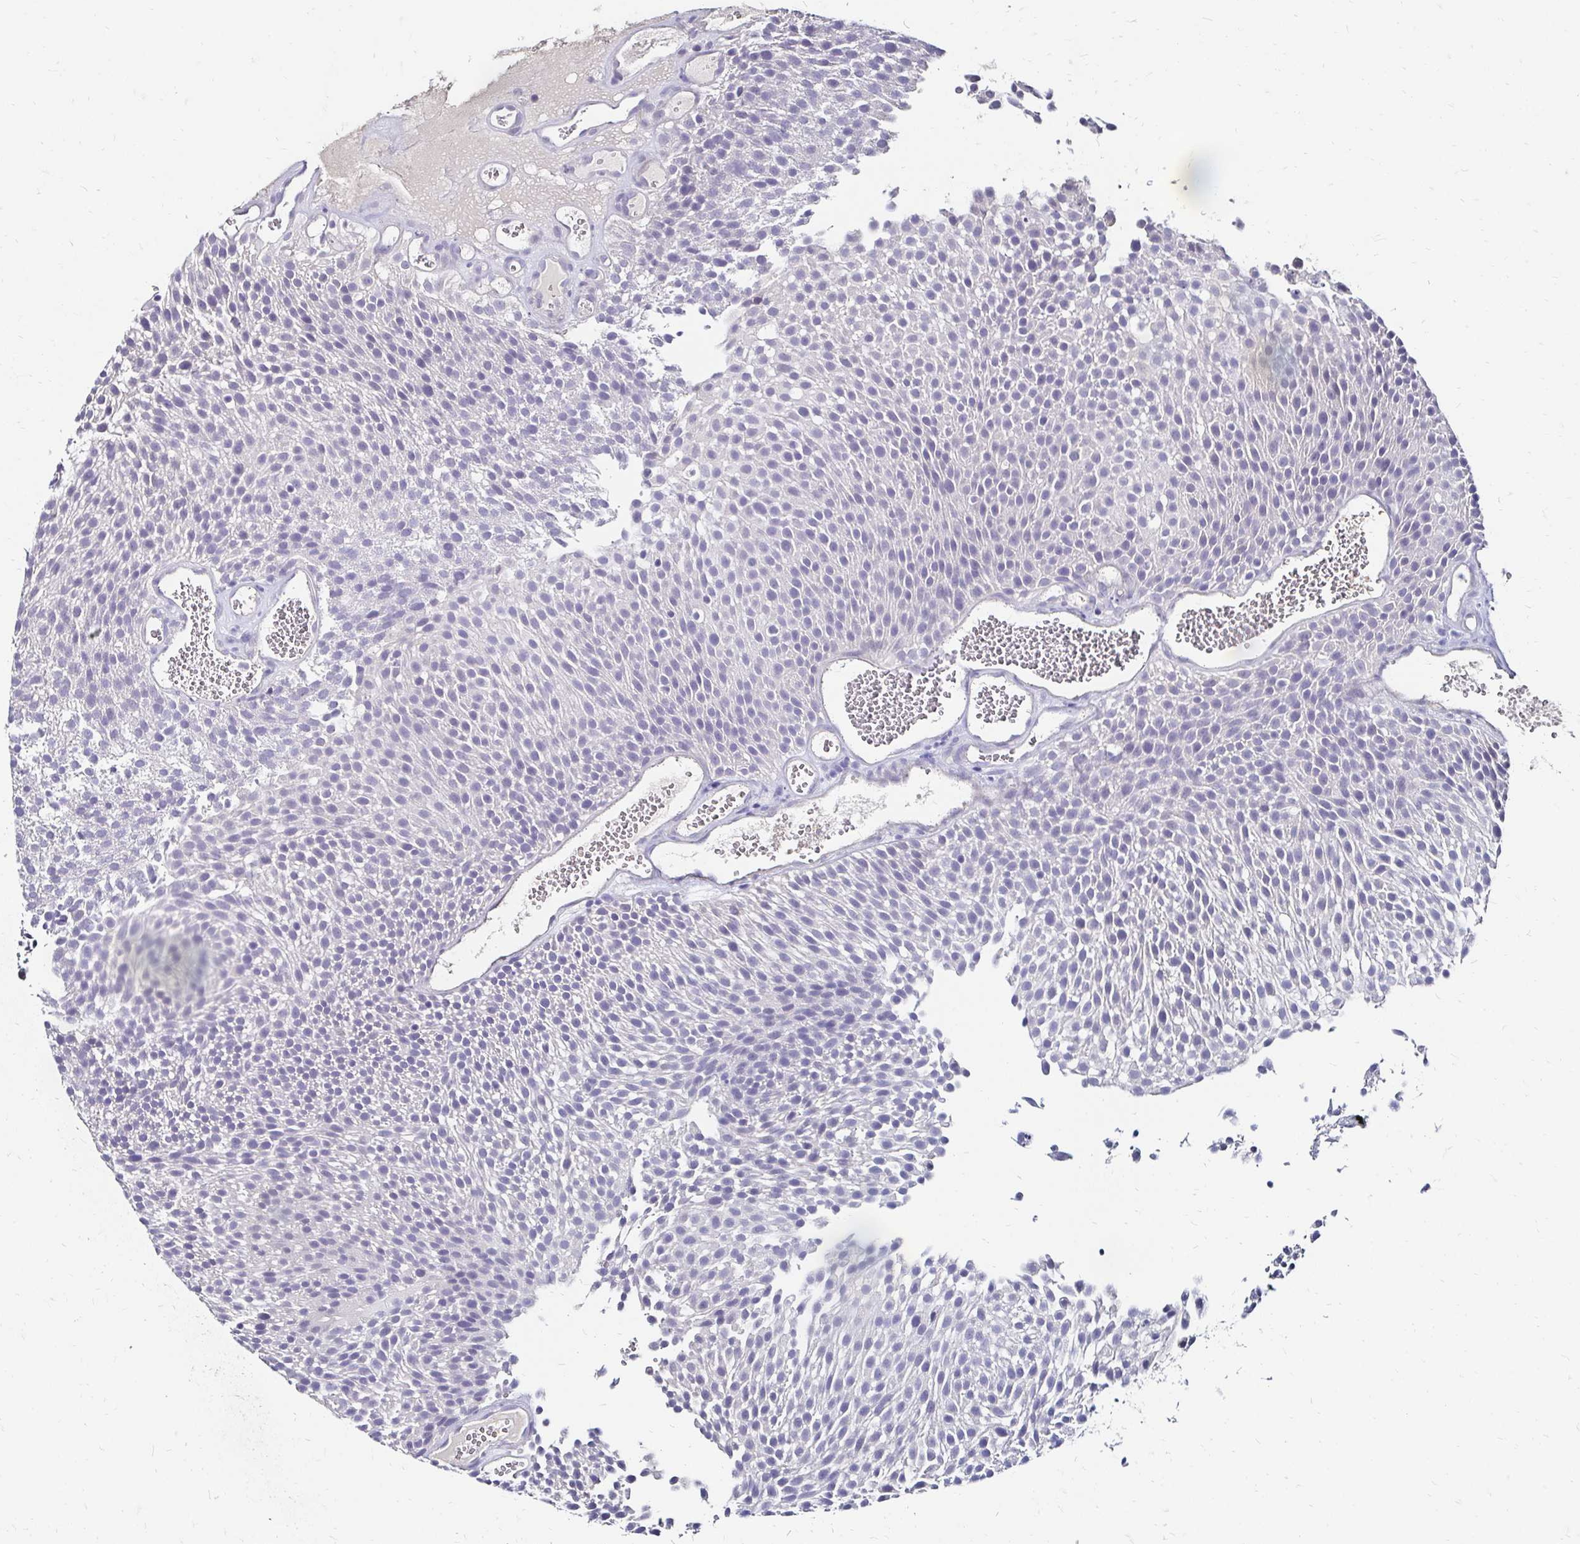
{"staining": {"intensity": "negative", "quantity": "none", "location": "none"}, "tissue": "urothelial cancer", "cell_type": "Tumor cells", "image_type": "cancer", "snomed": [{"axis": "morphology", "description": "Urothelial carcinoma, Low grade"}, {"axis": "topography", "description": "Urinary bladder"}], "caption": "Protein analysis of urothelial carcinoma (low-grade) exhibits no significant expression in tumor cells. Brightfield microscopy of immunohistochemistry stained with DAB (brown) and hematoxylin (blue), captured at high magnification.", "gene": "SCG3", "patient": {"sex": "female", "age": 79}}